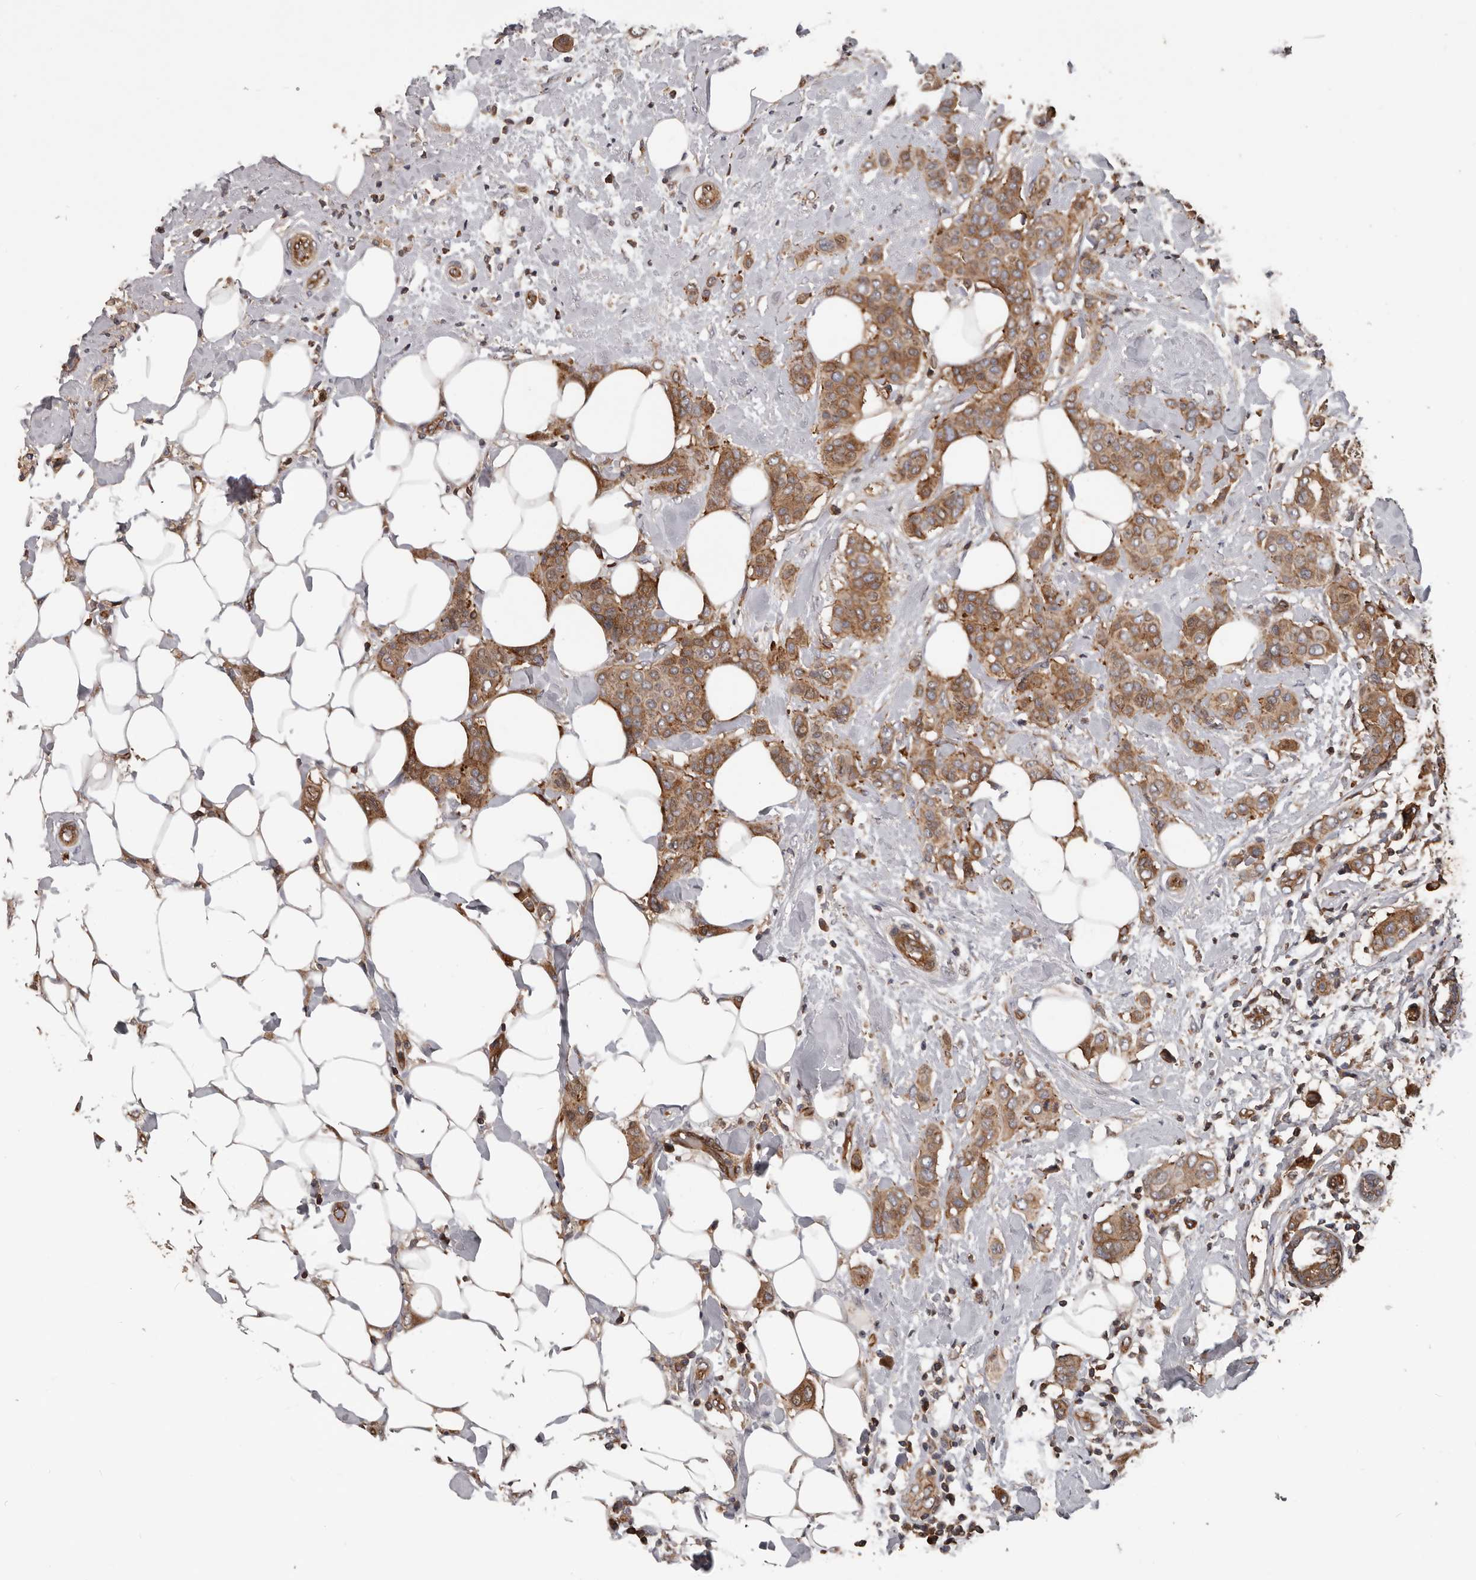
{"staining": {"intensity": "moderate", "quantity": ">75%", "location": "cytoplasmic/membranous"}, "tissue": "breast cancer", "cell_type": "Tumor cells", "image_type": "cancer", "snomed": [{"axis": "morphology", "description": "Lobular carcinoma"}, {"axis": "topography", "description": "Breast"}], "caption": "Breast lobular carcinoma was stained to show a protein in brown. There is medium levels of moderate cytoplasmic/membranous positivity in approximately >75% of tumor cells.", "gene": "PNRC2", "patient": {"sex": "female", "age": 51}}